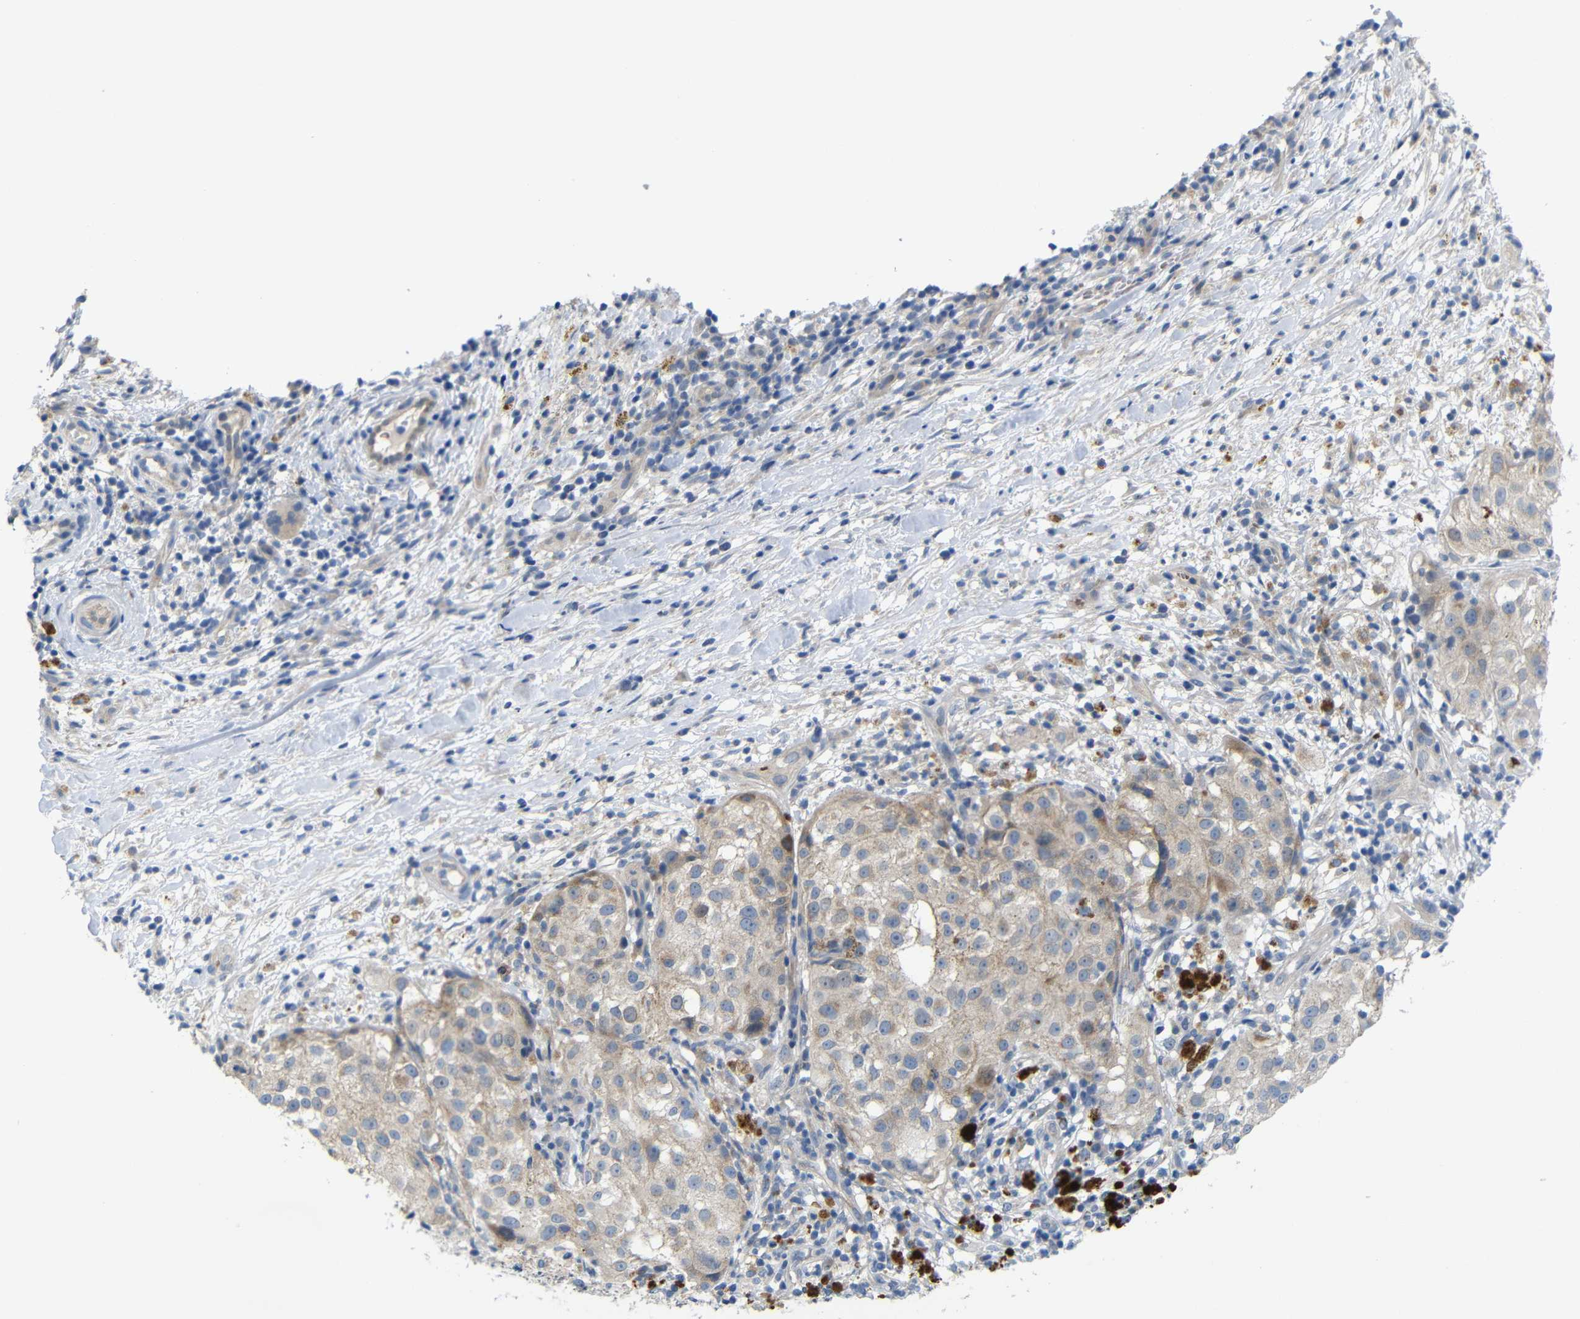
{"staining": {"intensity": "weak", "quantity": ">75%", "location": "cytoplasmic/membranous"}, "tissue": "melanoma", "cell_type": "Tumor cells", "image_type": "cancer", "snomed": [{"axis": "morphology", "description": "Necrosis, NOS"}, {"axis": "morphology", "description": "Malignant melanoma, NOS"}, {"axis": "topography", "description": "Skin"}], "caption": "Malignant melanoma tissue demonstrates weak cytoplasmic/membranous expression in about >75% of tumor cells, visualized by immunohistochemistry.", "gene": "TBC1D32", "patient": {"sex": "female", "age": 87}}